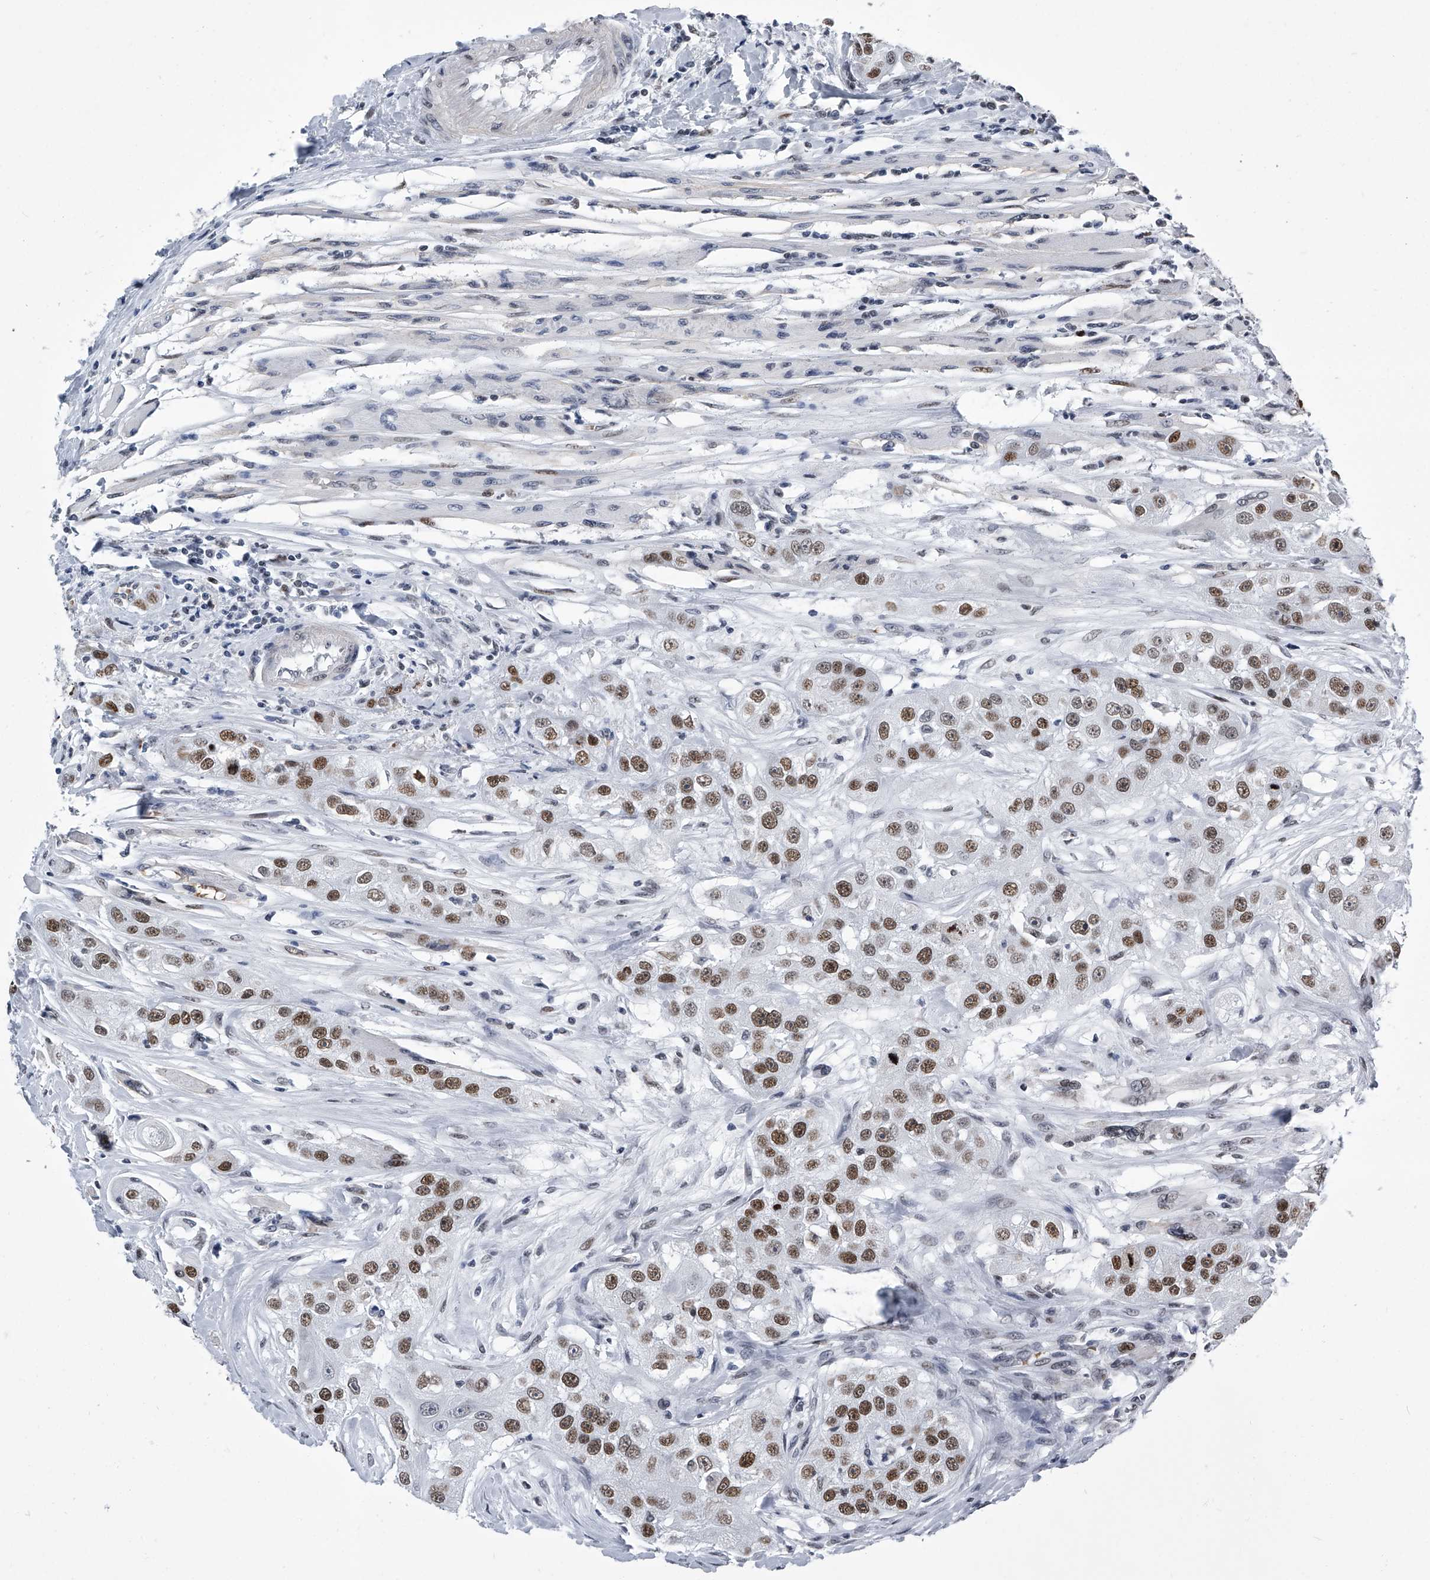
{"staining": {"intensity": "moderate", "quantity": ">75%", "location": "nuclear"}, "tissue": "head and neck cancer", "cell_type": "Tumor cells", "image_type": "cancer", "snomed": [{"axis": "morphology", "description": "Normal tissue, NOS"}, {"axis": "morphology", "description": "Squamous cell carcinoma, NOS"}, {"axis": "topography", "description": "Skeletal muscle"}, {"axis": "topography", "description": "Head-Neck"}], "caption": "Squamous cell carcinoma (head and neck) was stained to show a protein in brown. There is medium levels of moderate nuclear expression in approximately >75% of tumor cells.", "gene": "SIM2", "patient": {"sex": "male", "age": 51}}